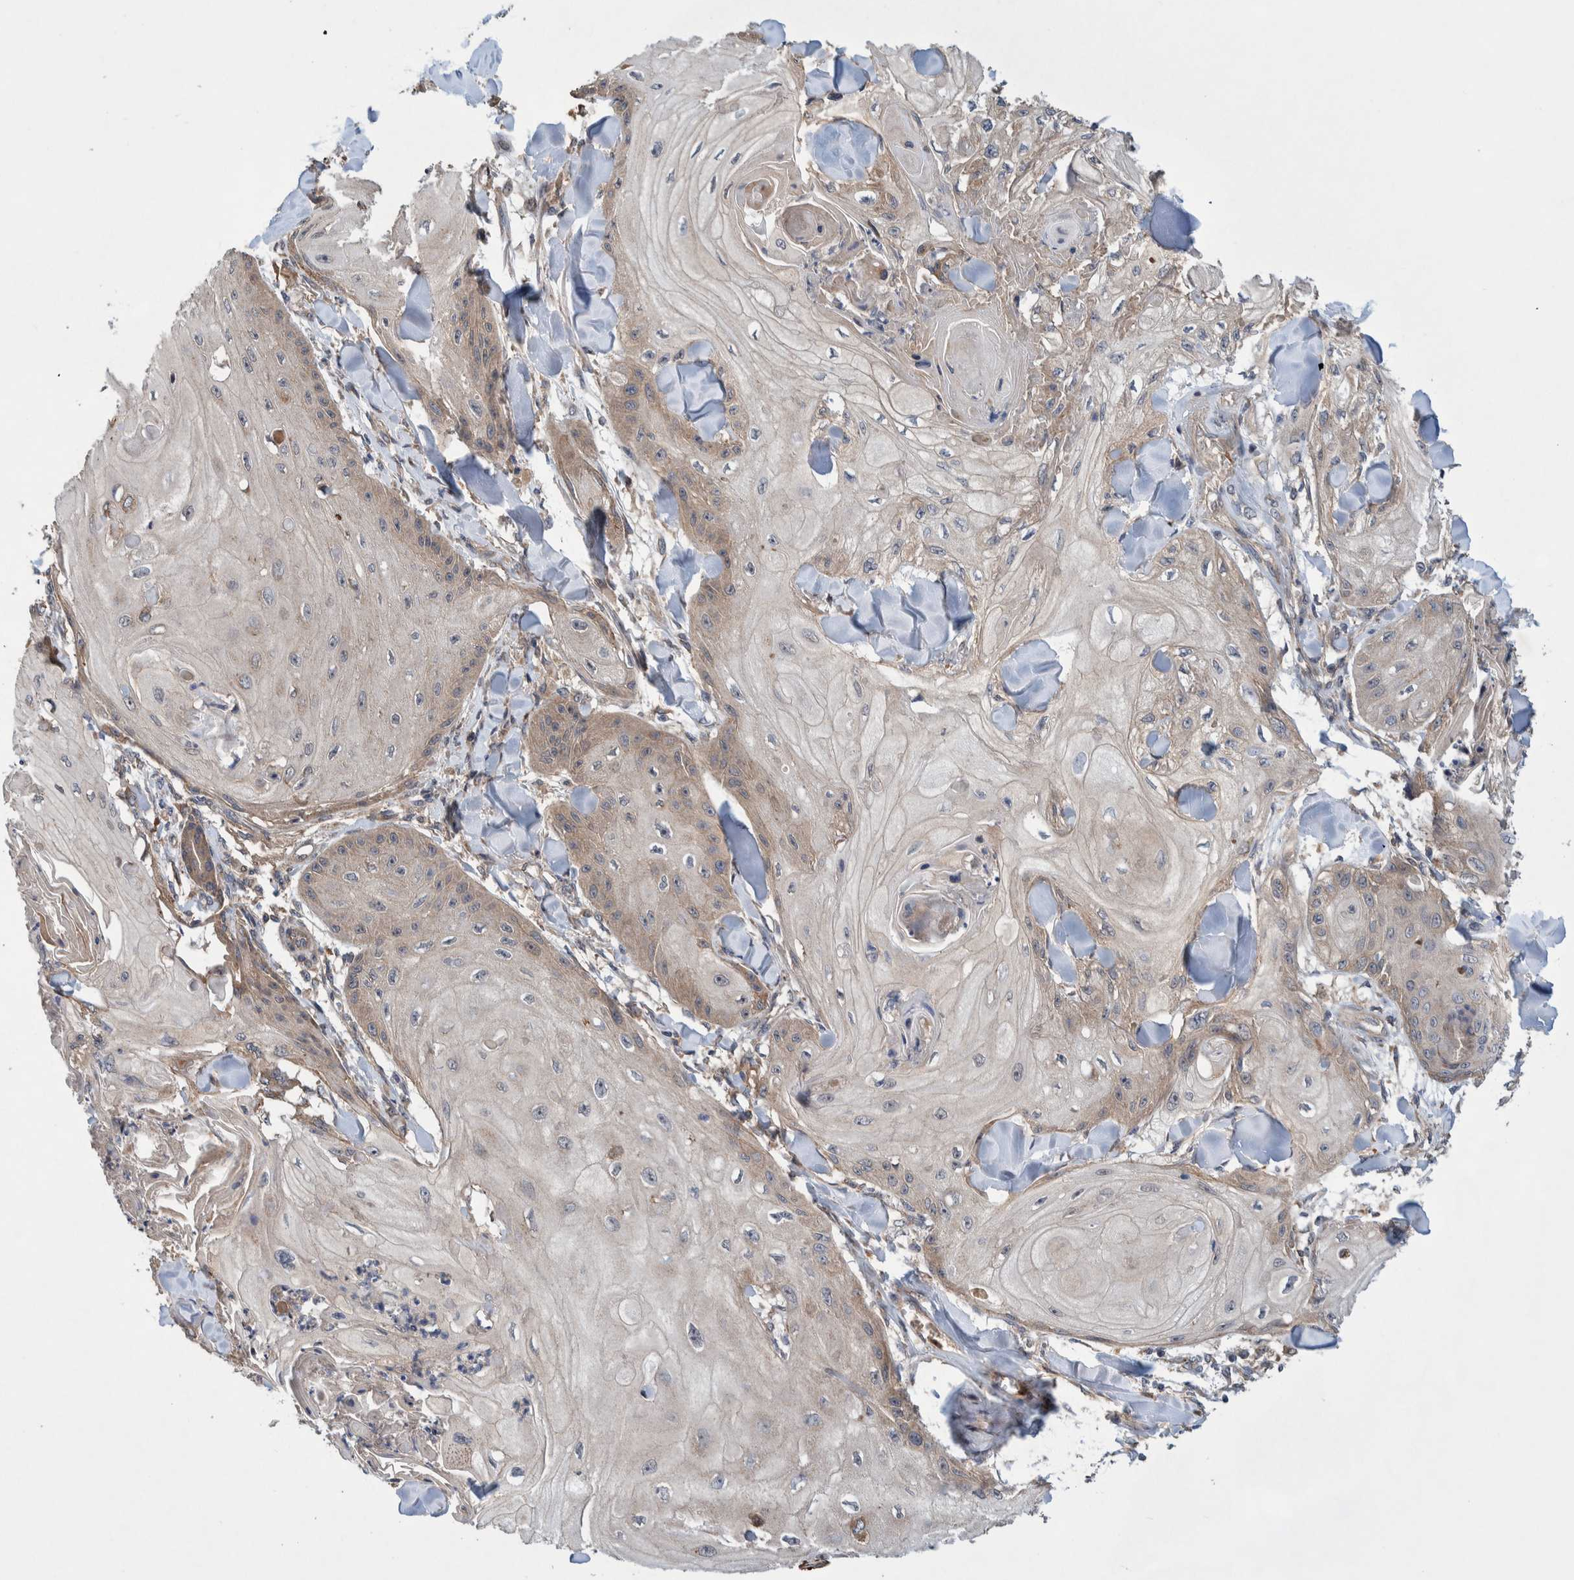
{"staining": {"intensity": "weak", "quantity": "25%-75%", "location": "cytoplasmic/membranous"}, "tissue": "skin cancer", "cell_type": "Tumor cells", "image_type": "cancer", "snomed": [{"axis": "morphology", "description": "Squamous cell carcinoma, NOS"}, {"axis": "topography", "description": "Skin"}], "caption": "This image demonstrates skin cancer stained with immunohistochemistry to label a protein in brown. The cytoplasmic/membranous of tumor cells show weak positivity for the protein. Nuclei are counter-stained blue.", "gene": "PIK3R6", "patient": {"sex": "male", "age": 74}}